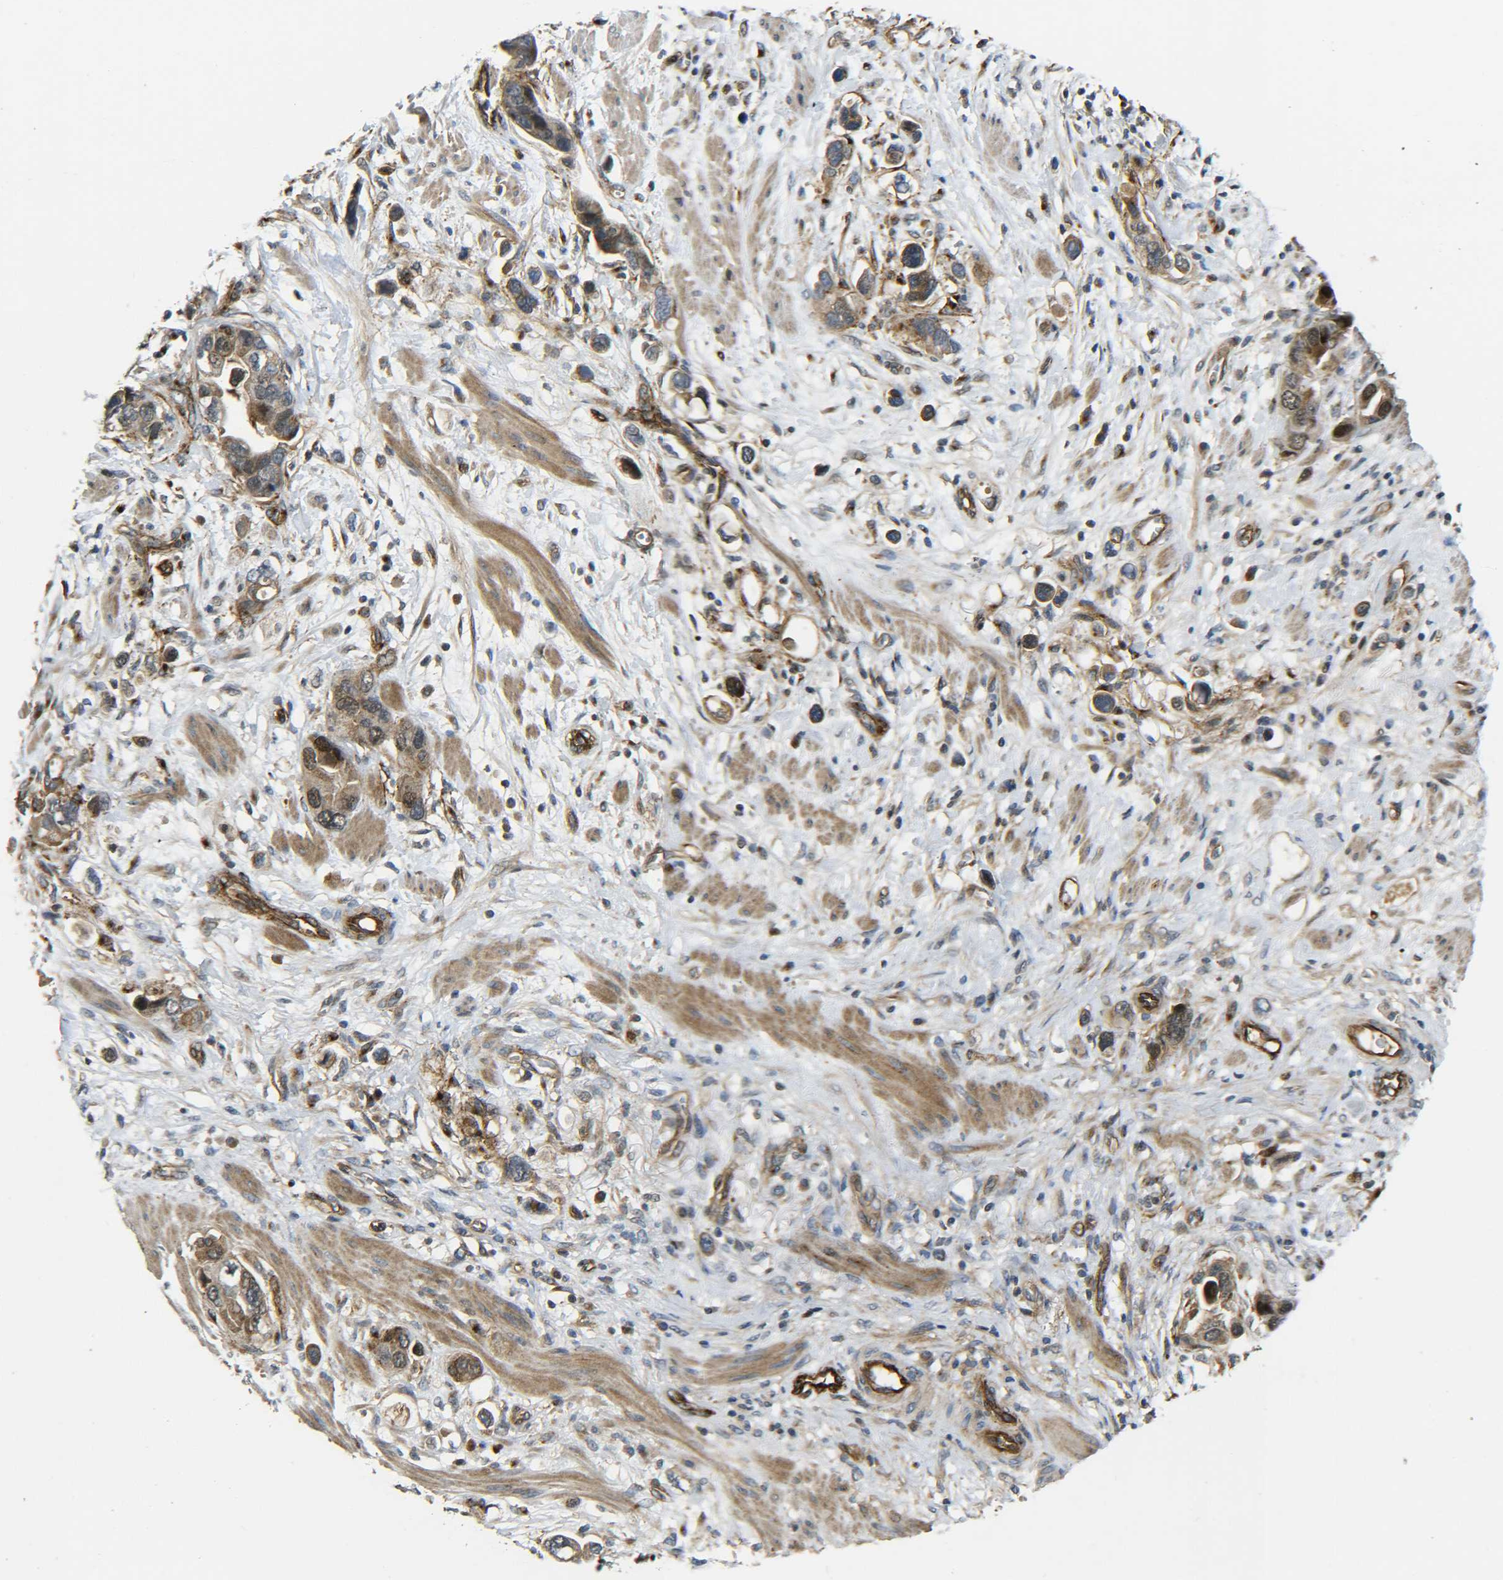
{"staining": {"intensity": "moderate", "quantity": ">75%", "location": "cytoplasmic/membranous,nuclear"}, "tissue": "stomach cancer", "cell_type": "Tumor cells", "image_type": "cancer", "snomed": [{"axis": "morphology", "description": "Adenocarcinoma, NOS"}, {"axis": "topography", "description": "Stomach, lower"}], "caption": "Stomach cancer (adenocarcinoma) tissue reveals moderate cytoplasmic/membranous and nuclear expression in about >75% of tumor cells, visualized by immunohistochemistry.", "gene": "ECE1", "patient": {"sex": "female", "age": 93}}